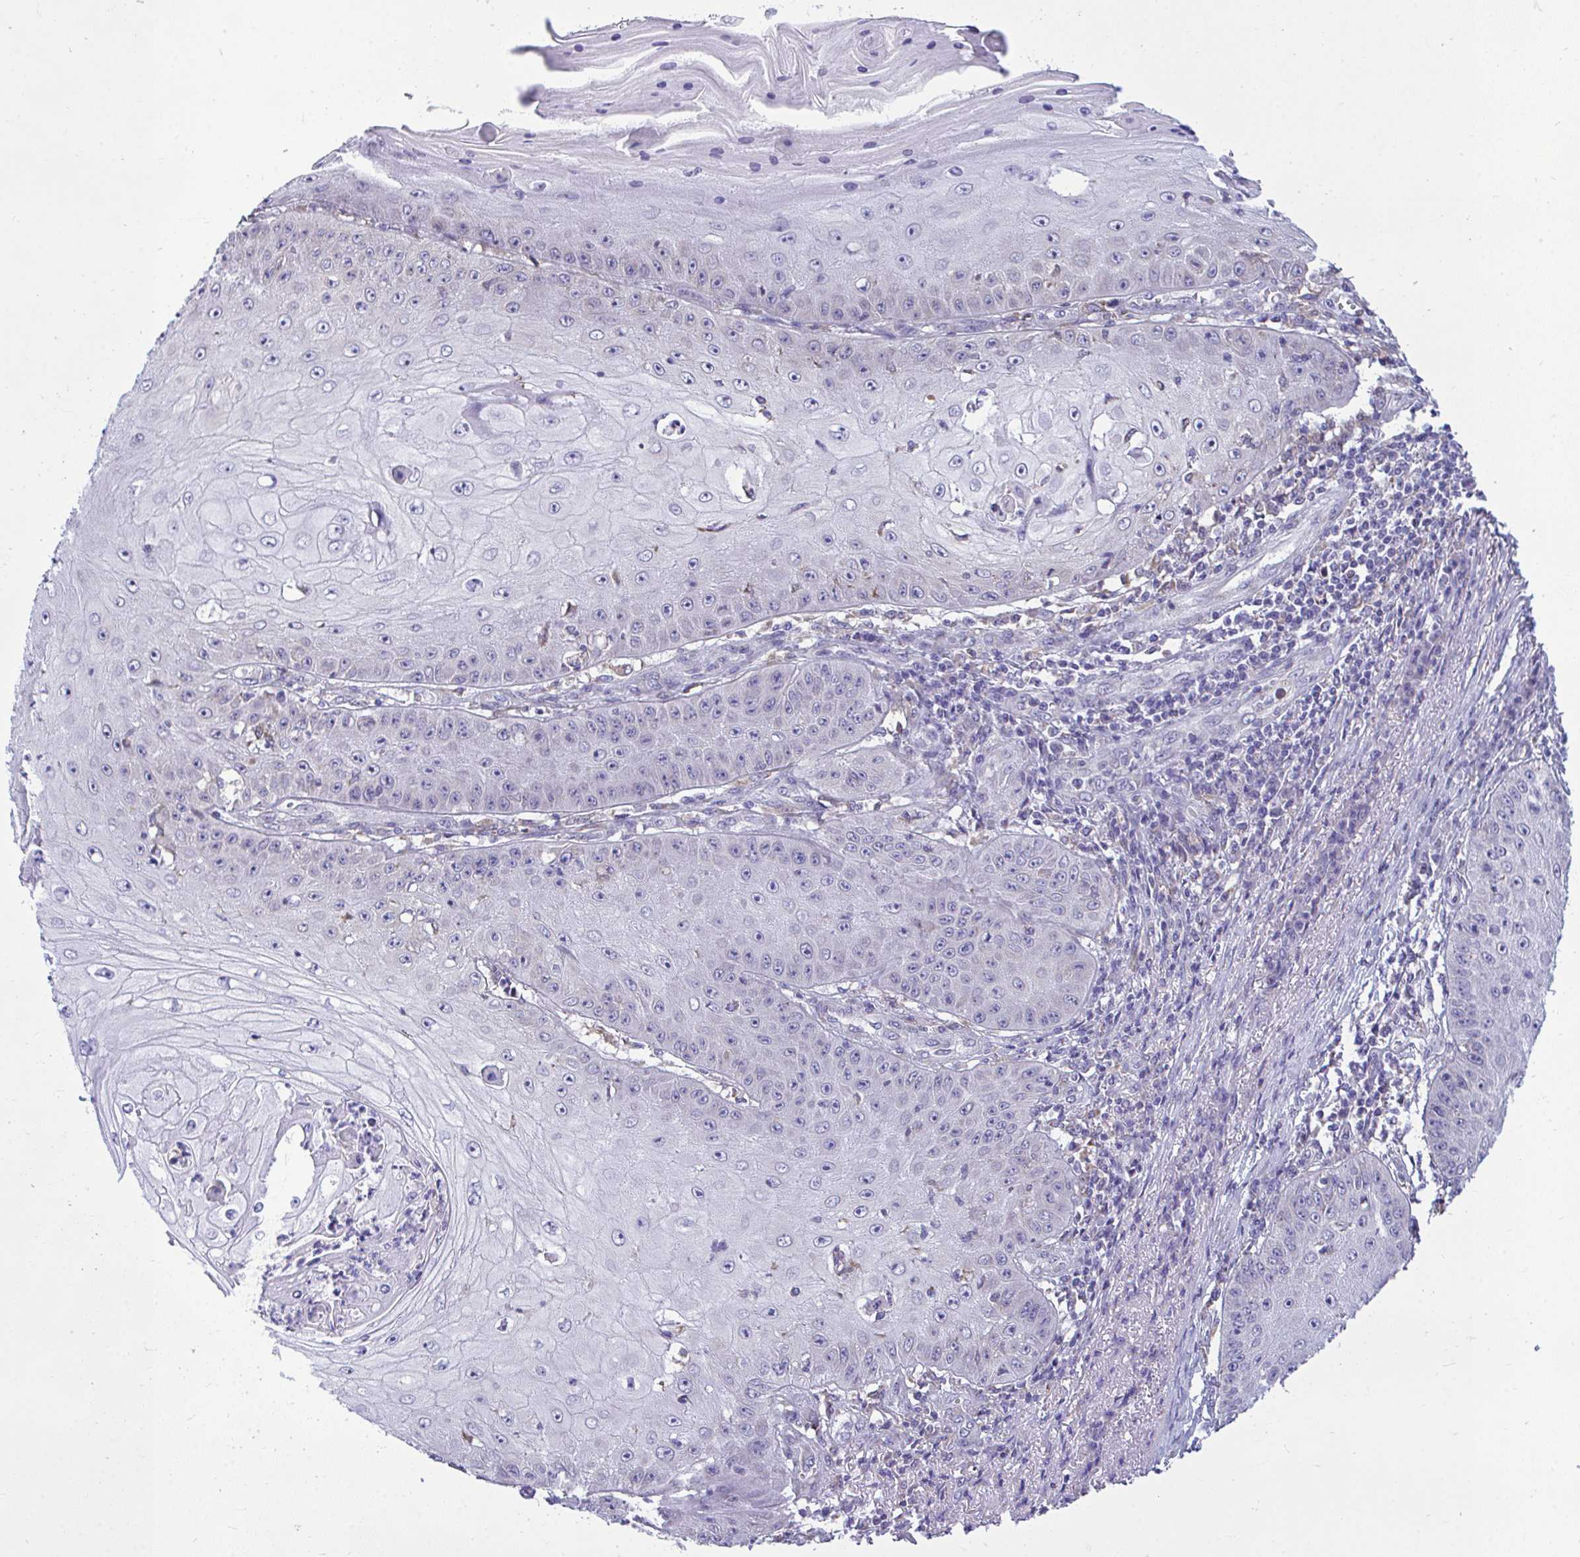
{"staining": {"intensity": "negative", "quantity": "none", "location": "none"}, "tissue": "skin cancer", "cell_type": "Tumor cells", "image_type": "cancer", "snomed": [{"axis": "morphology", "description": "Squamous cell carcinoma, NOS"}, {"axis": "topography", "description": "Skin"}], "caption": "This micrograph is of skin cancer (squamous cell carcinoma) stained with immunohistochemistry (IHC) to label a protein in brown with the nuclei are counter-stained blue. There is no positivity in tumor cells.", "gene": "PIGK", "patient": {"sex": "male", "age": 70}}